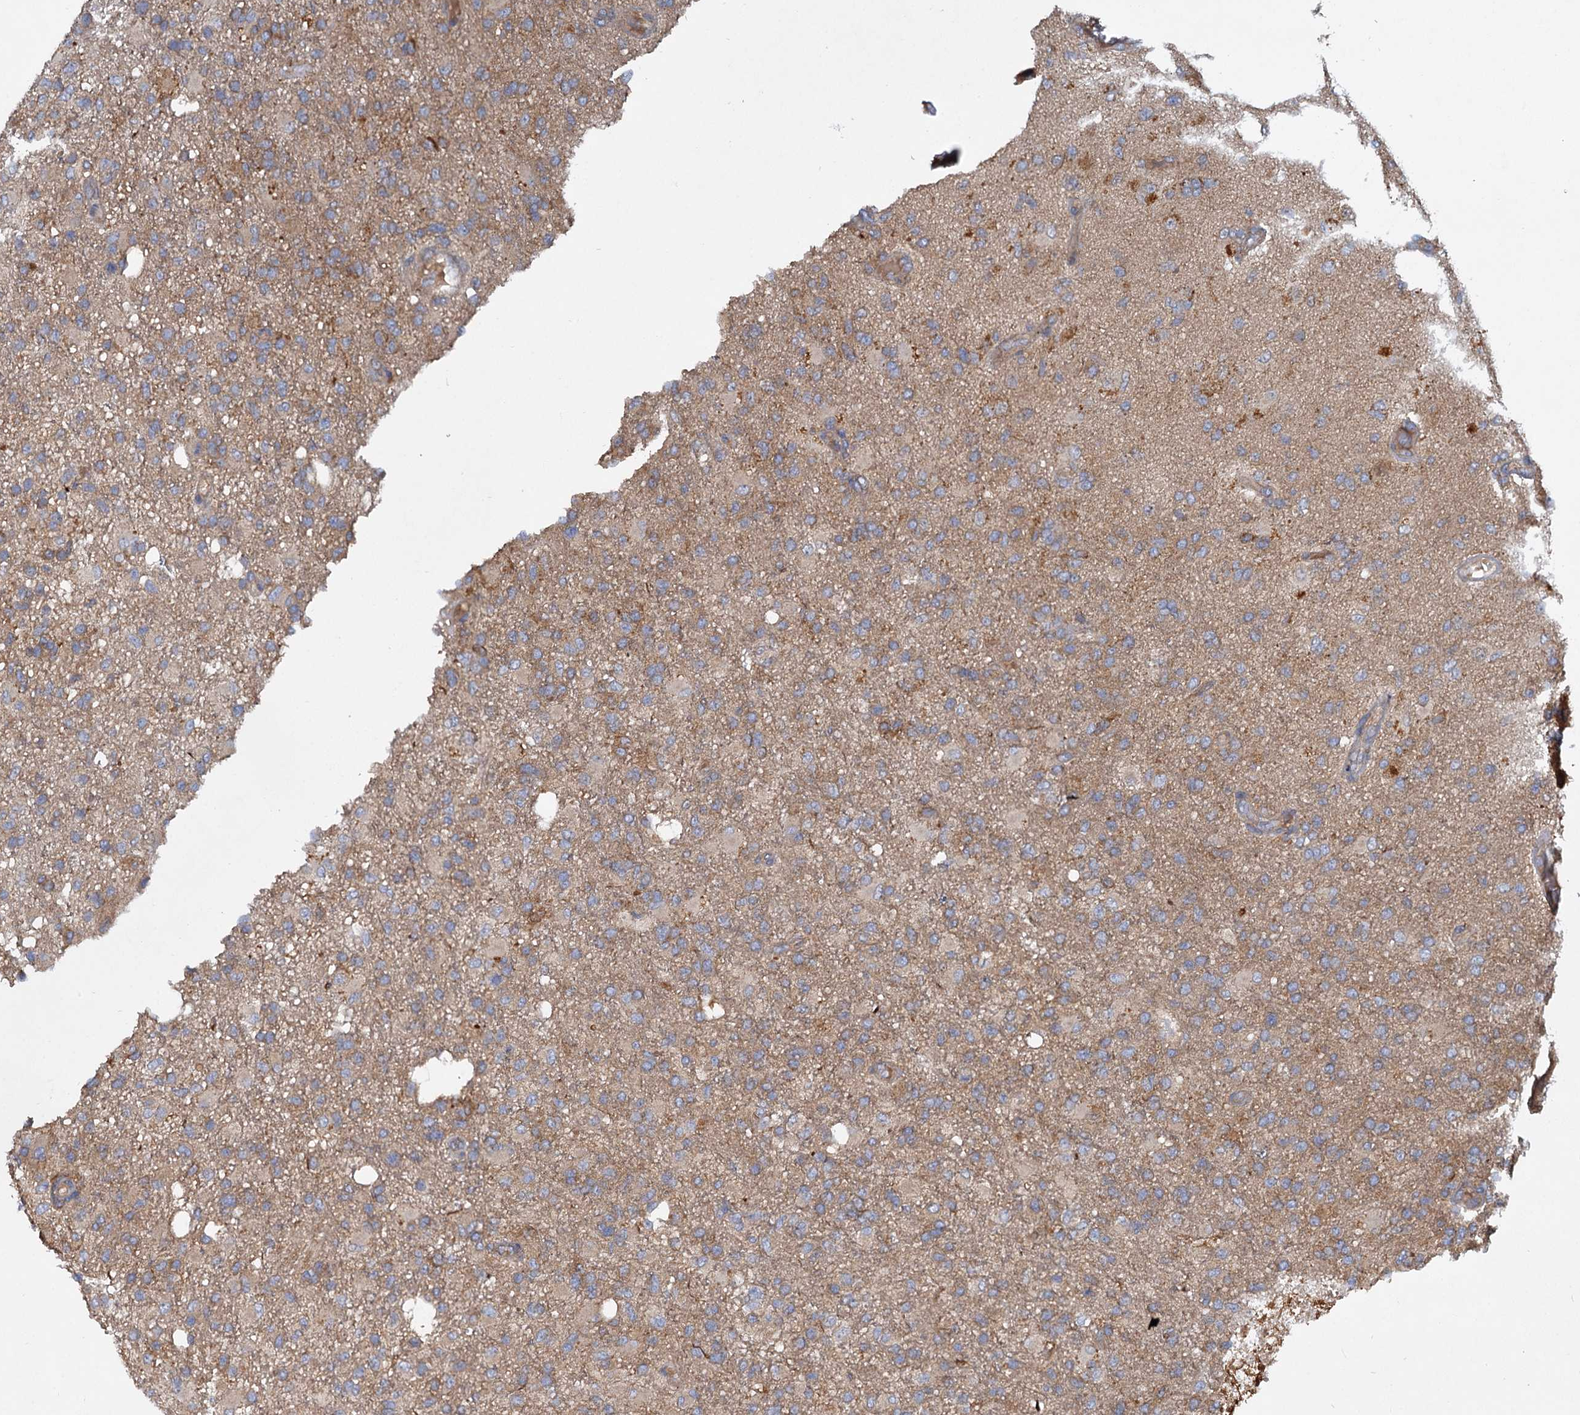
{"staining": {"intensity": "weak", "quantity": "25%-75%", "location": "cytoplasmic/membranous"}, "tissue": "glioma", "cell_type": "Tumor cells", "image_type": "cancer", "snomed": [{"axis": "morphology", "description": "Glioma, malignant, High grade"}, {"axis": "topography", "description": "Brain"}], "caption": "Glioma stained for a protein reveals weak cytoplasmic/membranous positivity in tumor cells.", "gene": "ALKBH7", "patient": {"sex": "female", "age": 74}}